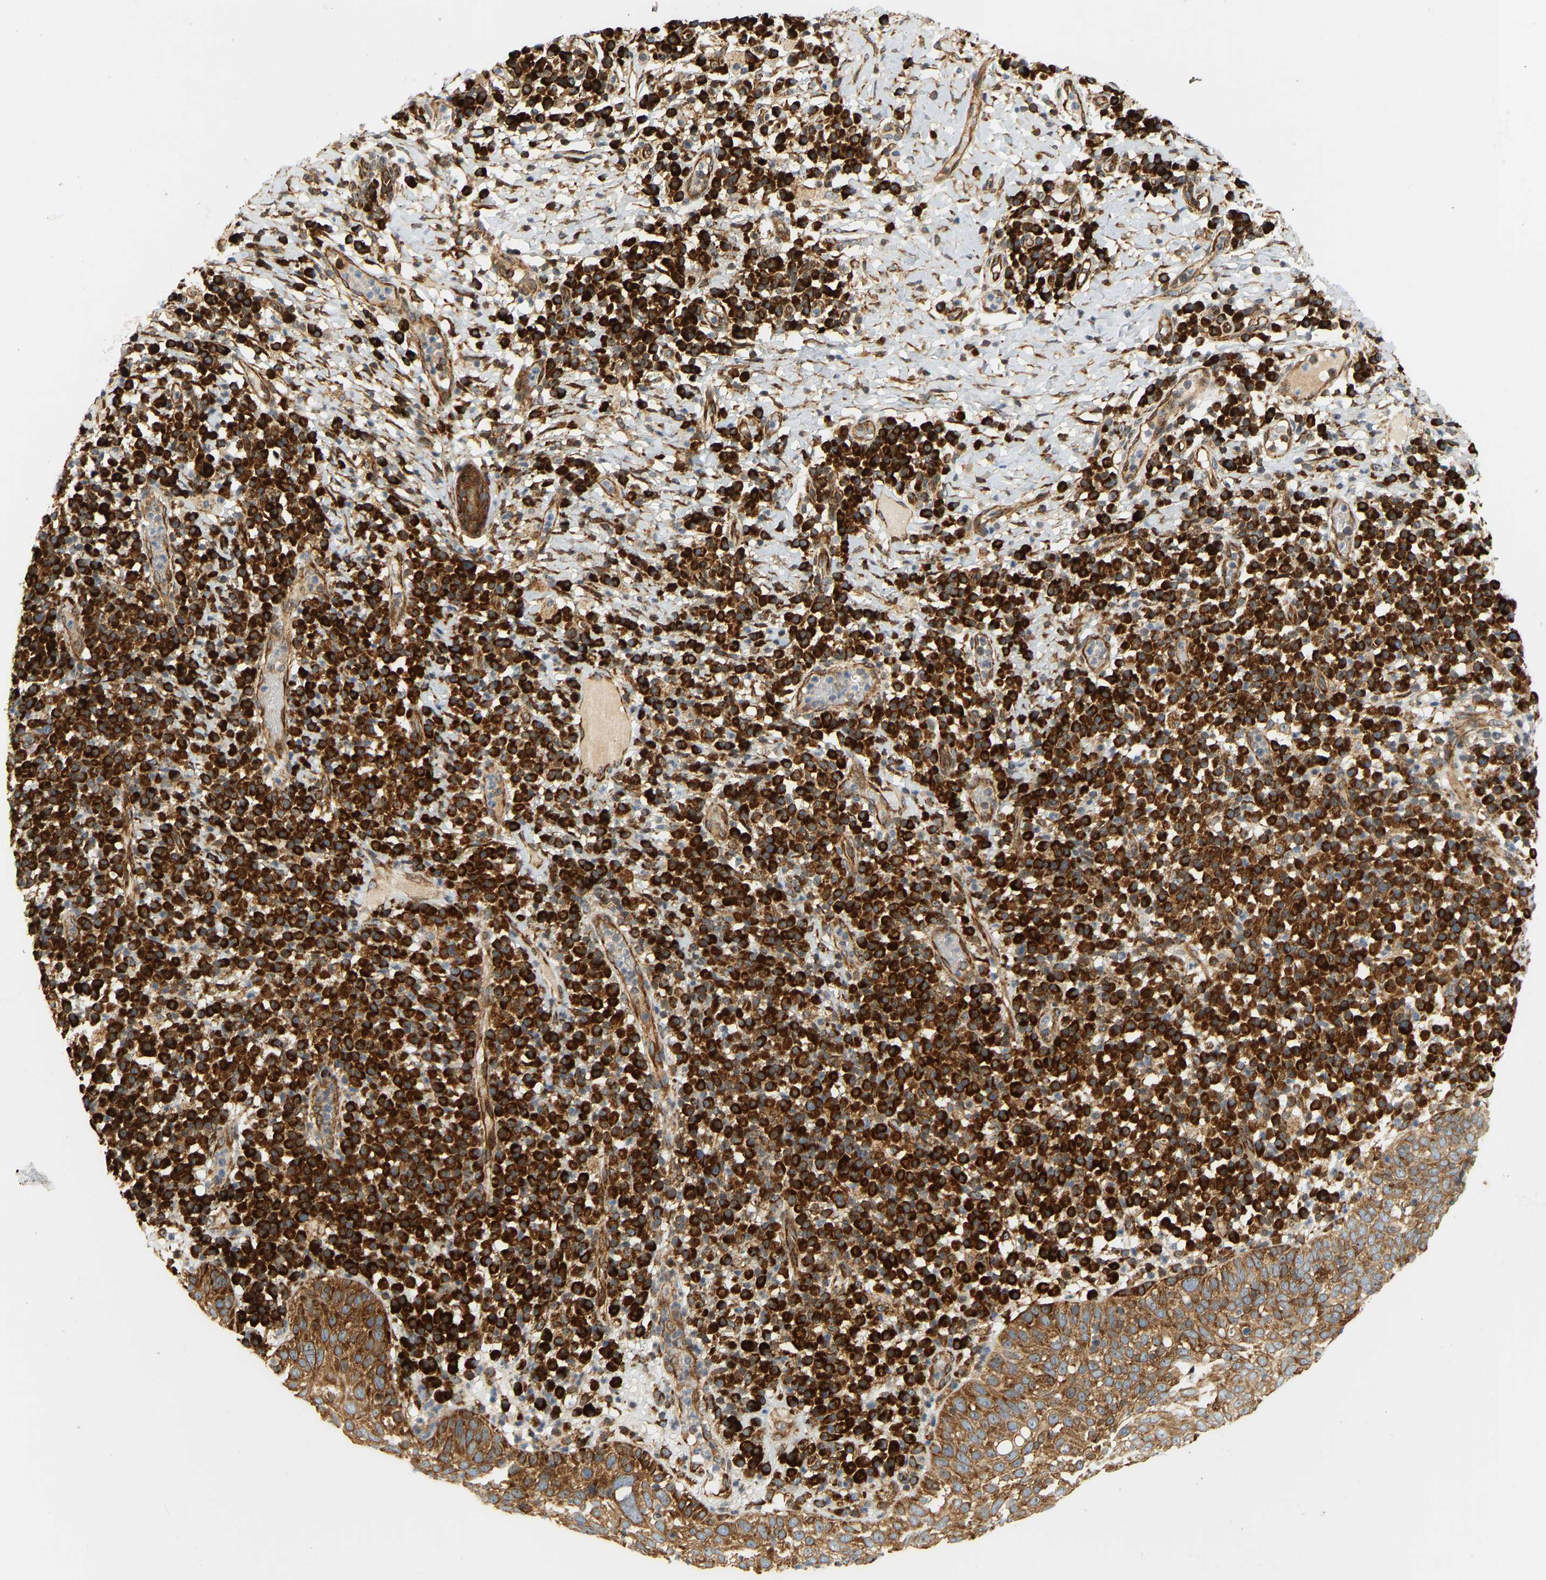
{"staining": {"intensity": "moderate", "quantity": ">75%", "location": "cytoplasmic/membranous"}, "tissue": "skin cancer", "cell_type": "Tumor cells", "image_type": "cancer", "snomed": [{"axis": "morphology", "description": "Squamous cell carcinoma in situ, NOS"}, {"axis": "morphology", "description": "Squamous cell carcinoma, NOS"}, {"axis": "topography", "description": "Skin"}], "caption": "Protein staining by immunohistochemistry displays moderate cytoplasmic/membranous expression in about >75% of tumor cells in skin cancer.", "gene": "RPS14", "patient": {"sex": "male", "age": 93}}